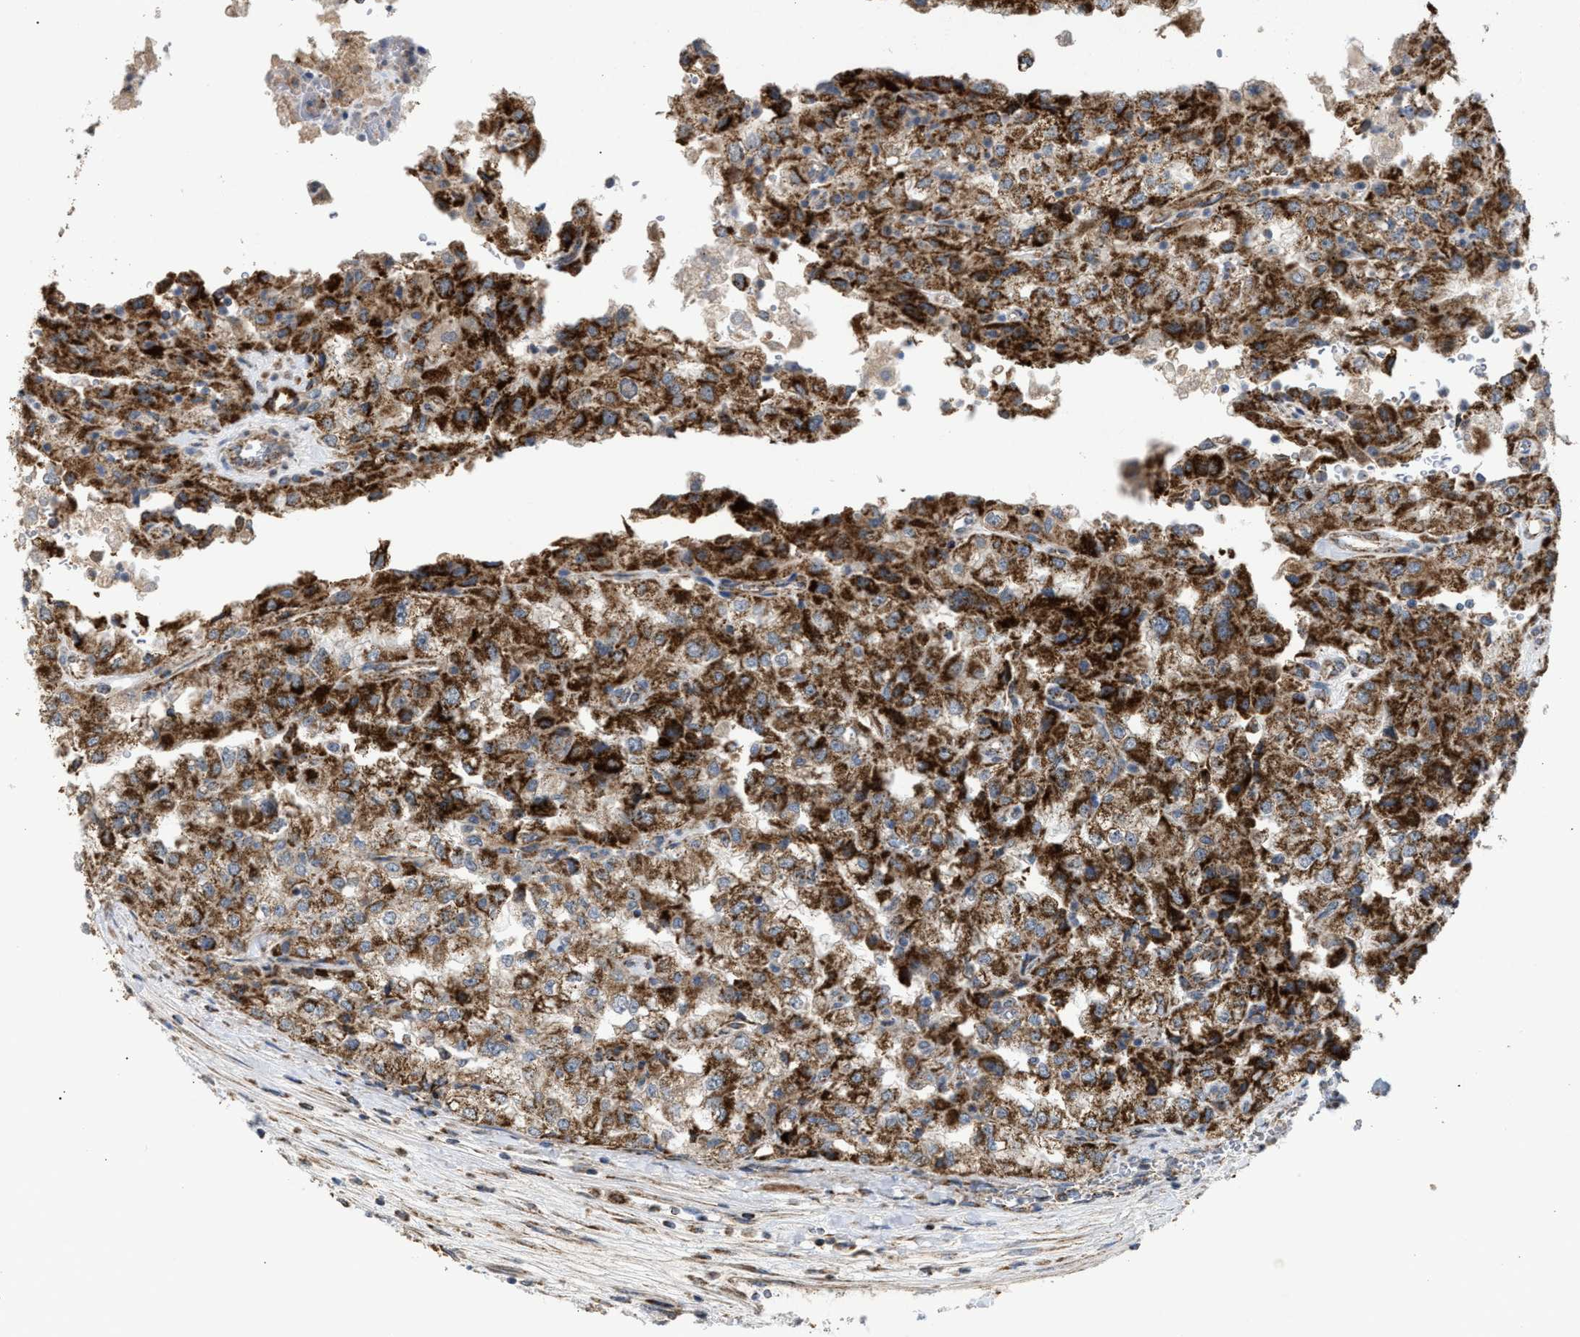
{"staining": {"intensity": "strong", "quantity": ">75%", "location": "cytoplasmic/membranous"}, "tissue": "renal cancer", "cell_type": "Tumor cells", "image_type": "cancer", "snomed": [{"axis": "morphology", "description": "Adenocarcinoma, NOS"}, {"axis": "topography", "description": "Kidney"}], "caption": "Protein expression analysis of renal cancer (adenocarcinoma) shows strong cytoplasmic/membranous expression in about >75% of tumor cells. (Brightfield microscopy of DAB IHC at high magnification).", "gene": "TACO1", "patient": {"sex": "female", "age": 54}}